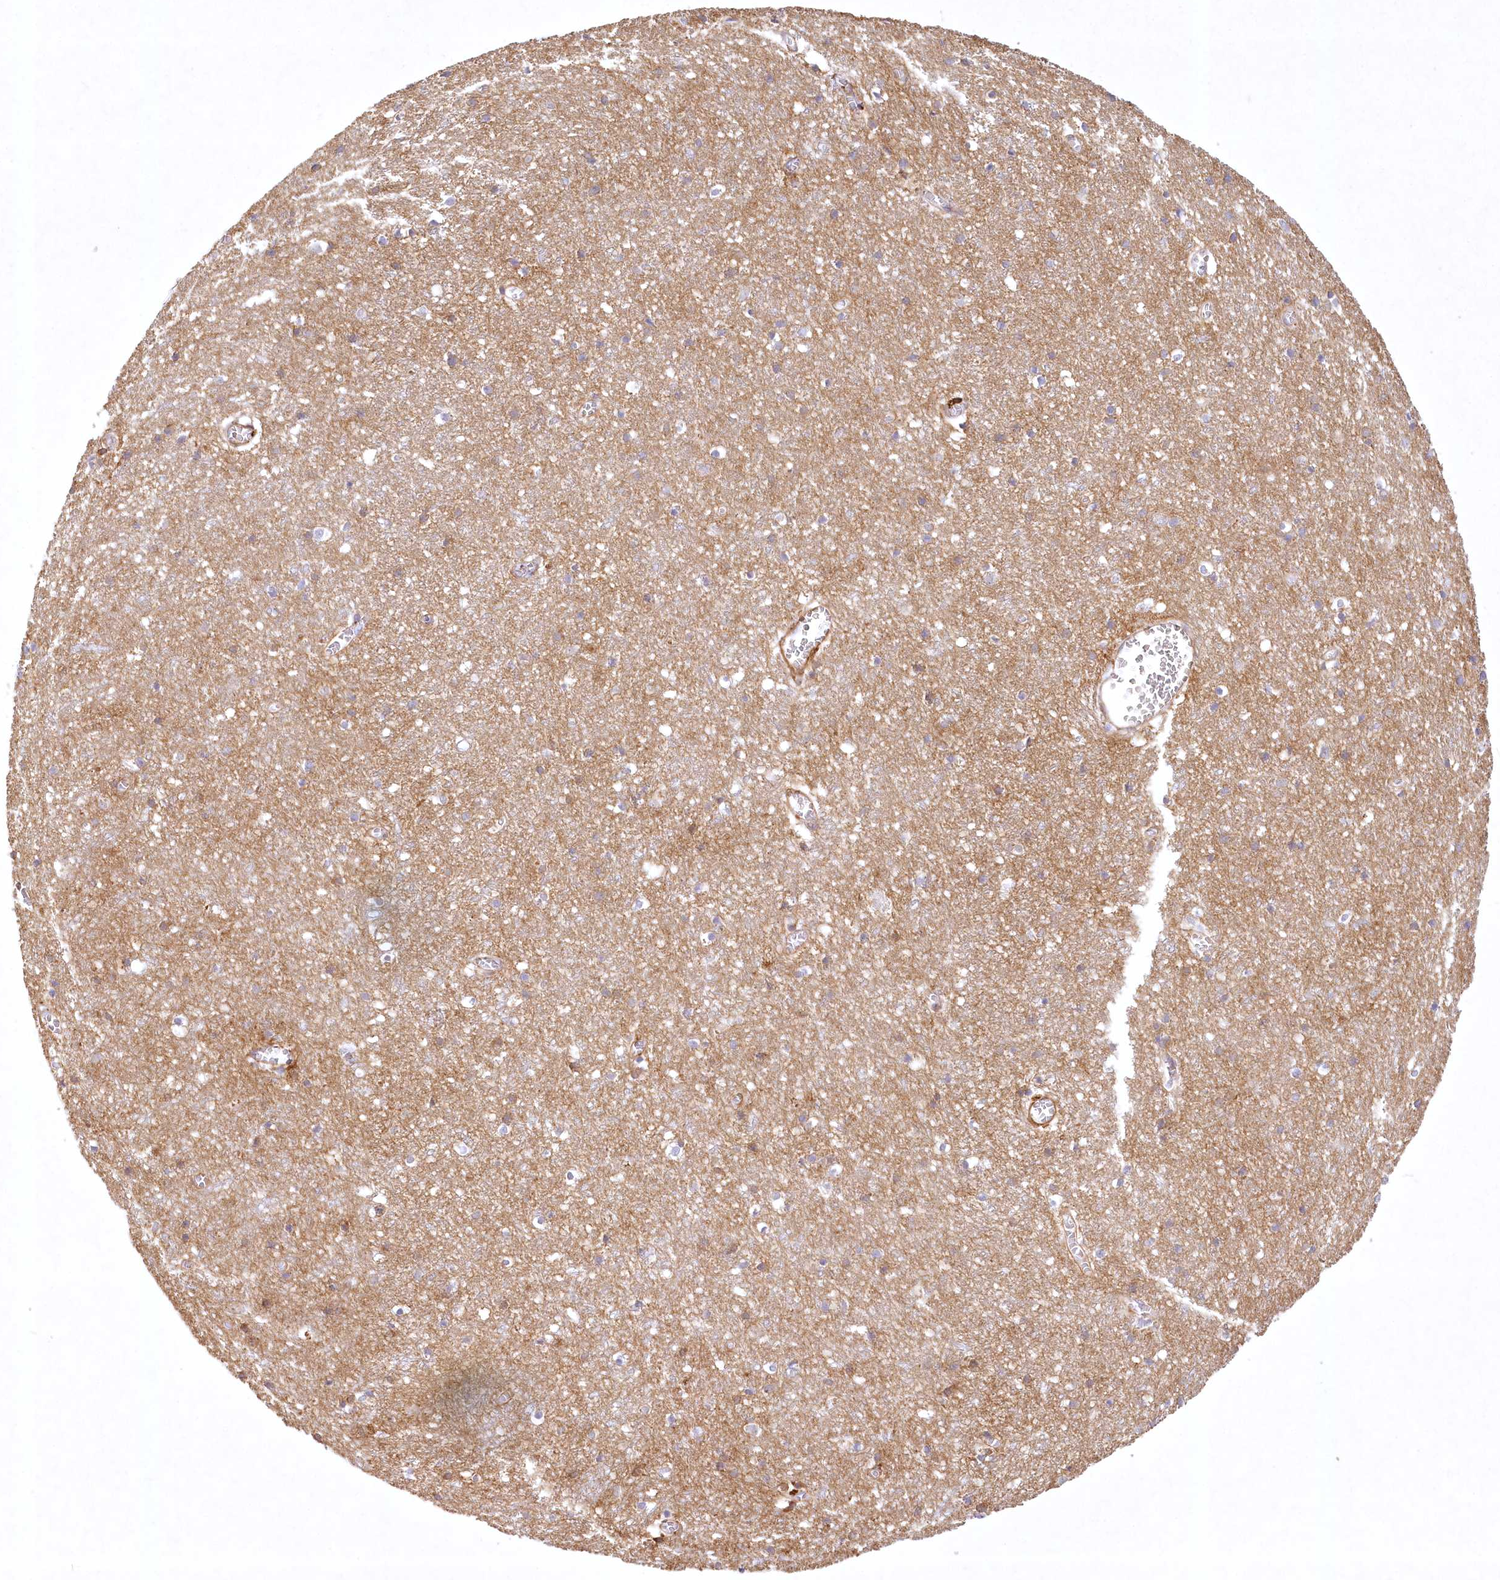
{"staining": {"intensity": "weak", "quantity": "25%-75%", "location": "cytoplasmic/membranous"}, "tissue": "cerebral cortex", "cell_type": "Endothelial cells", "image_type": "normal", "snomed": [{"axis": "morphology", "description": "Normal tissue, NOS"}, {"axis": "topography", "description": "Cerebral cortex"}], "caption": "Immunohistochemistry (IHC) (DAB (3,3'-diaminobenzidine)) staining of normal cerebral cortex shows weak cytoplasmic/membranous protein staining in approximately 25%-75% of endothelial cells.", "gene": "INPP4B", "patient": {"sex": "female", "age": 64}}